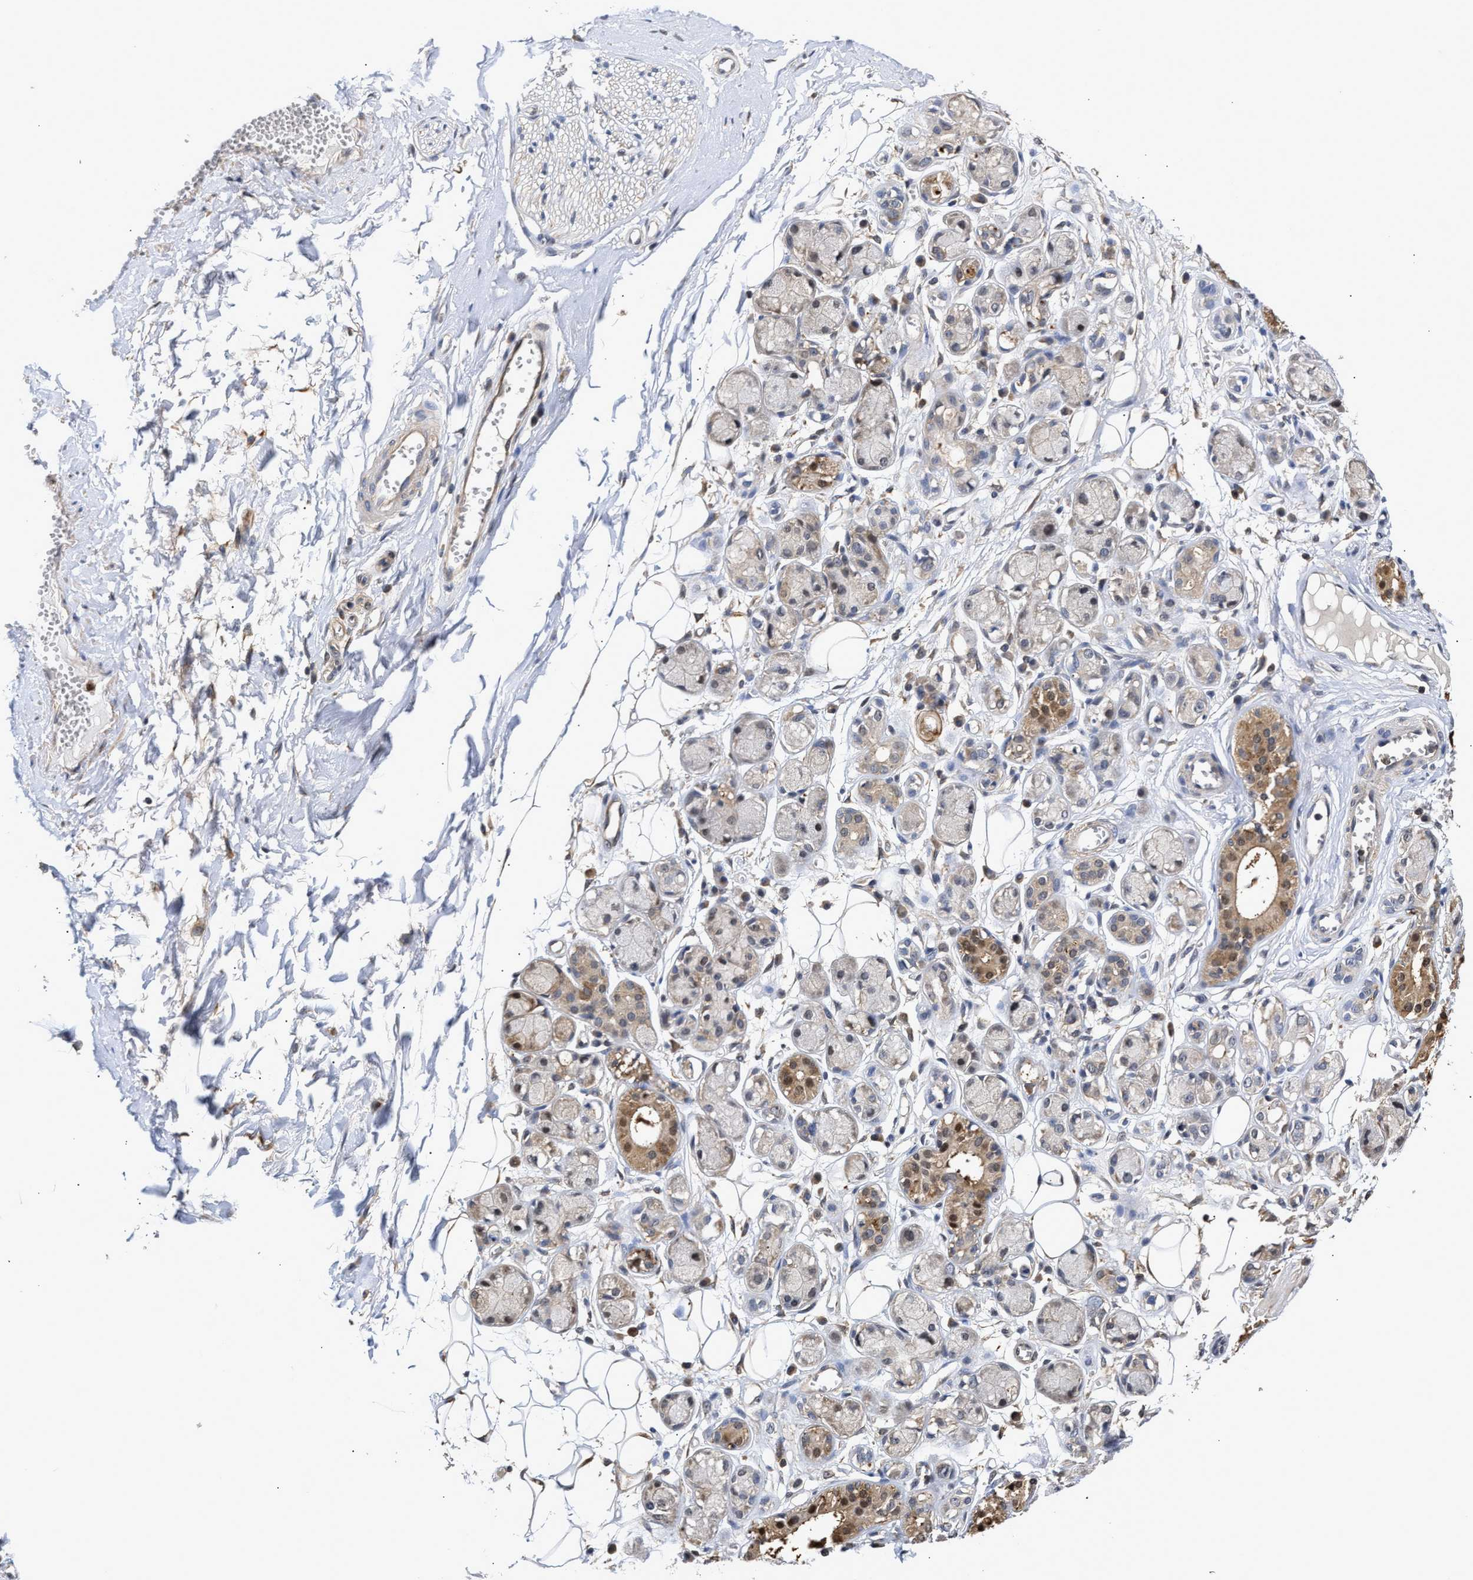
{"staining": {"intensity": "negative", "quantity": "none", "location": "none"}, "tissue": "adipose tissue", "cell_type": "Adipocytes", "image_type": "normal", "snomed": [{"axis": "morphology", "description": "Normal tissue, NOS"}, {"axis": "morphology", "description": "Inflammation, NOS"}, {"axis": "topography", "description": "Salivary gland"}, {"axis": "topography", "description": "Peripheral nerve tissue"}], "caption": "The micrograph exhibits no staining of adipocytes in unremarkable adipose tissue.", "gene": "KLHDC1", "patient": {"sex": "female", "age": 75}}